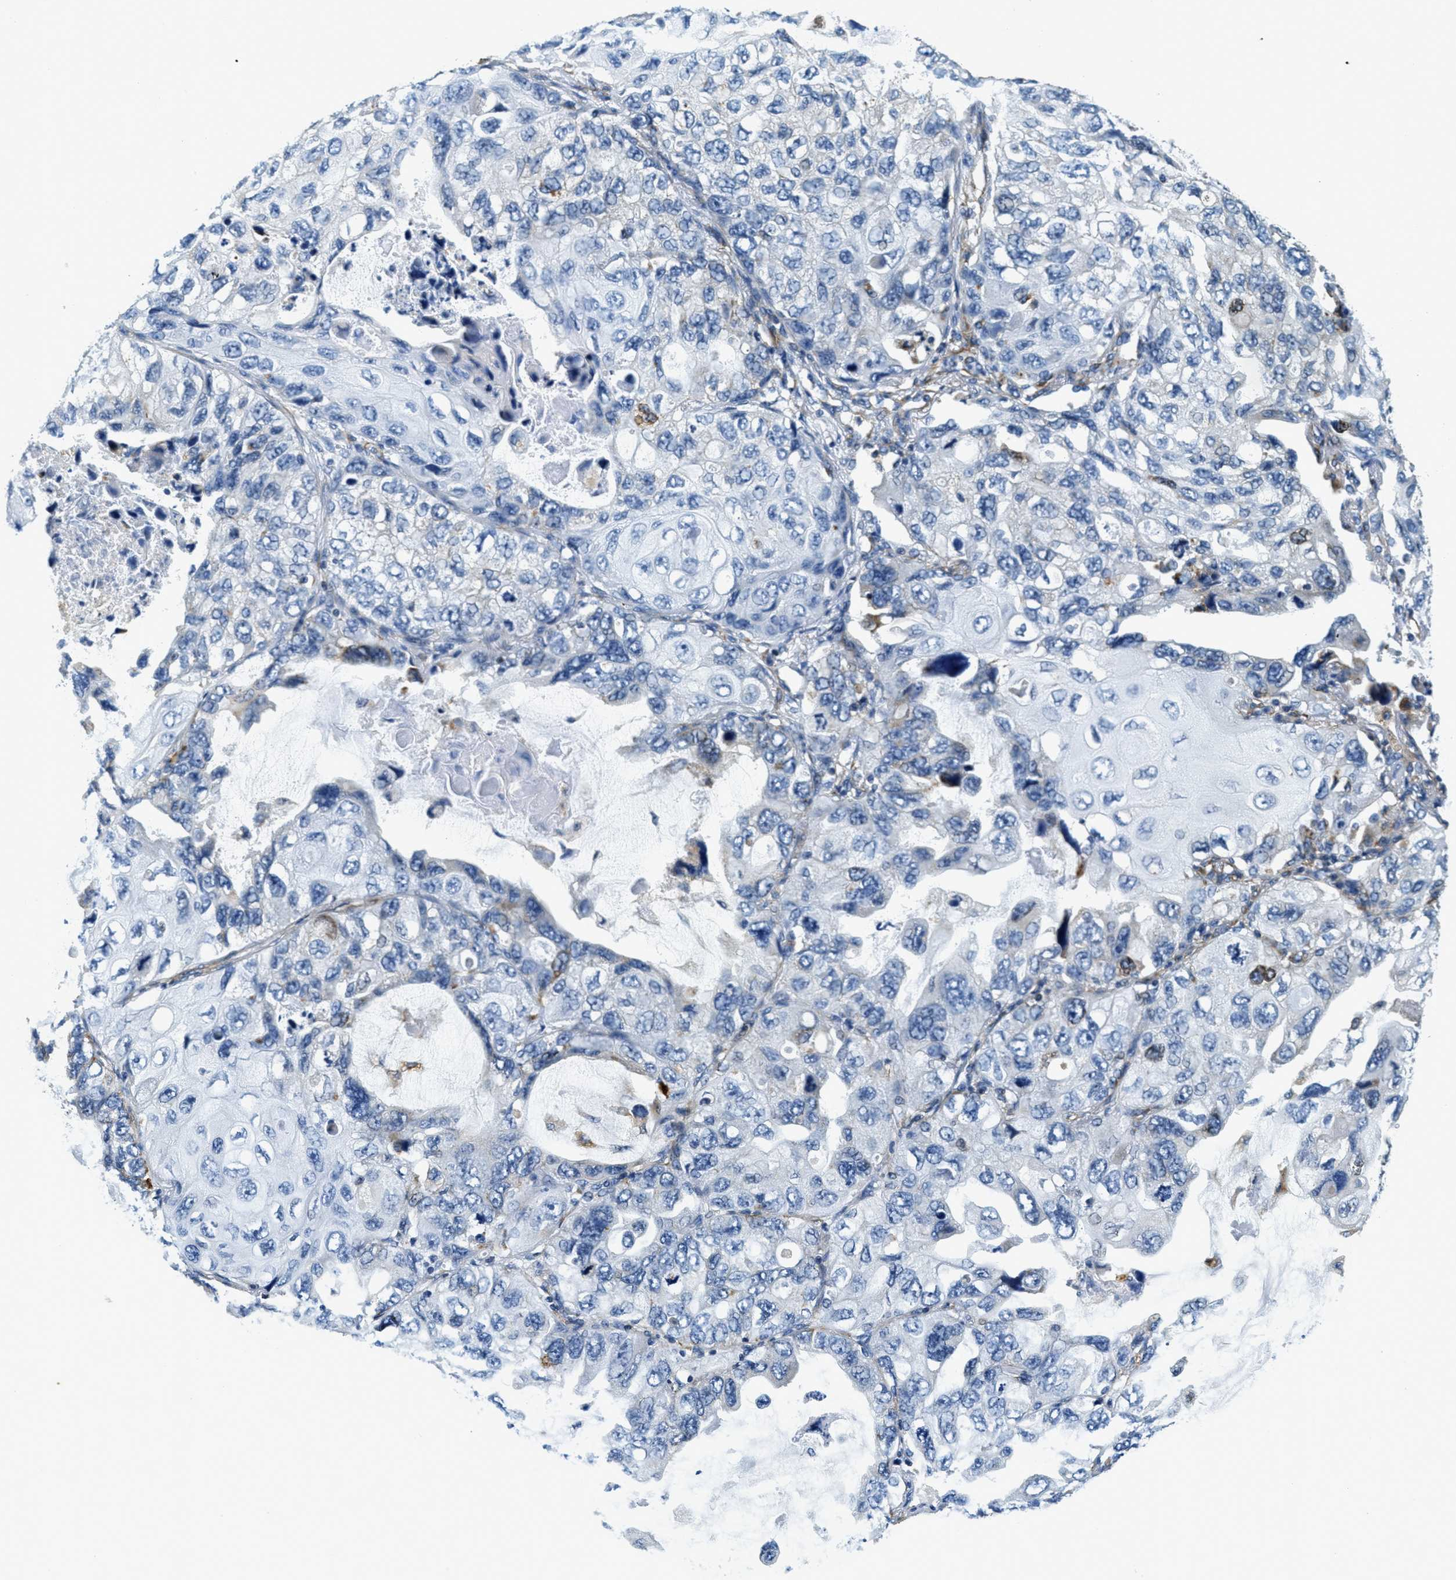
{"staining": {"intensity": "moderate", "quantity": "<25%", "location": "cytoplasmic/membranous"}, "tissue": "lung cancer", "cell_type": "Tumor cells", "image_type": "cancer", "snomed": [{"axis": "morphology", "description": "Squamous cell carcinoma, NOS"}, {"axis": "topography", "description": "Lung"}], "caption": "An IHC image of neoplastic tissue is shown. Protein staining in brown labels moderate cytoplasmic/membranous positivity in squamous cell carcinoma (lung) within tumor cells. (brown staining indicates protein expression, while blue staining denotes nuclei).", "gene": "GNS", "patient": {"sex": "female", "age": 73}}